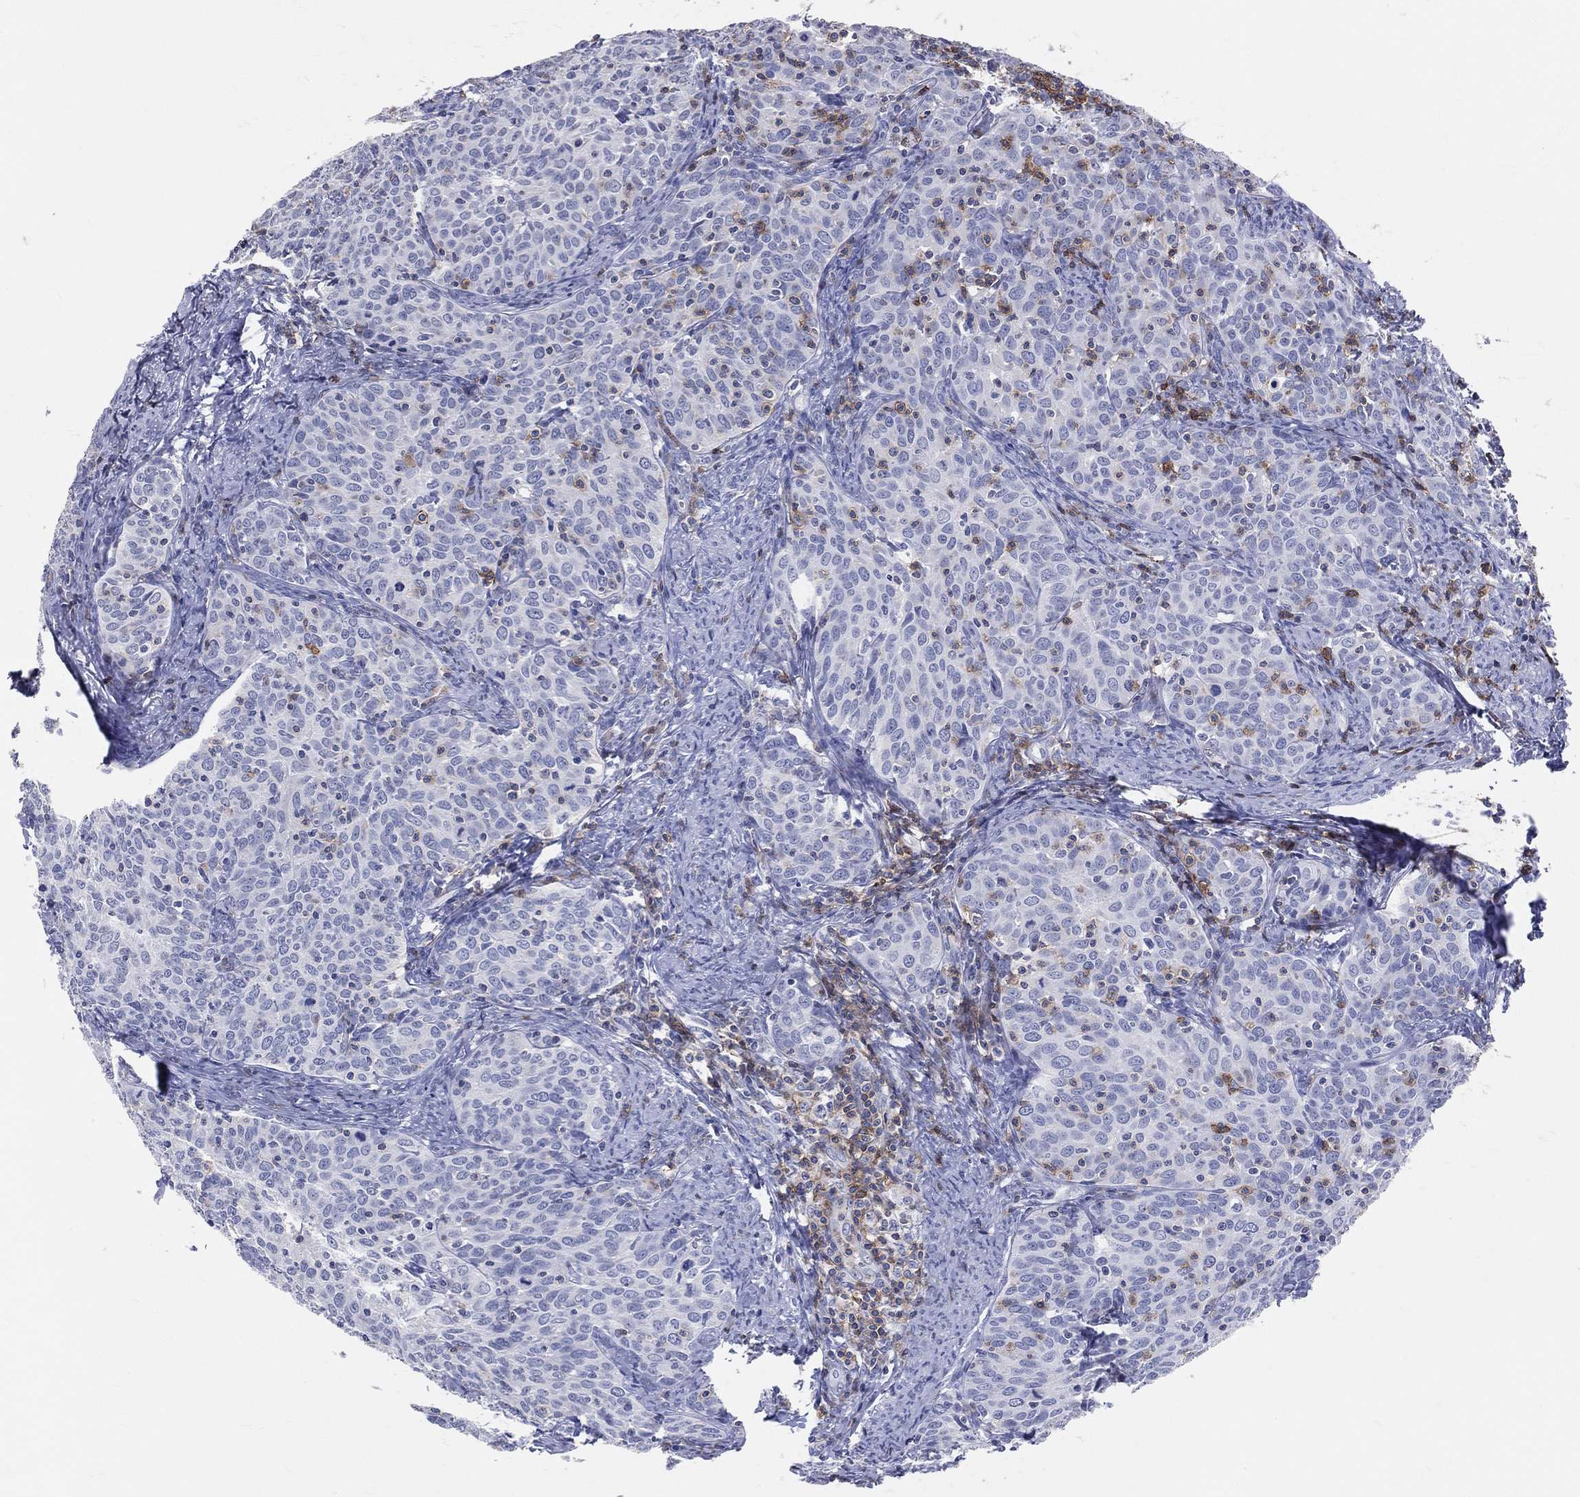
{"staining": {"intensity": "negative", "quantity": "none", "location": "none"}, "tissue": "cervical cancer", "cell_type": "Tumor cells", "image_type": "cancer", "snomed": [{"axis": "morphology", "description": "Squamous cell carcinoma, NOS"}, {"axis": "topography", "description": "Cervix"}], "caption": "Tumor cells show no significant staining in cervical cancer.", "gene": "LAT", "patient": {"sex": "female", "age": 62}}